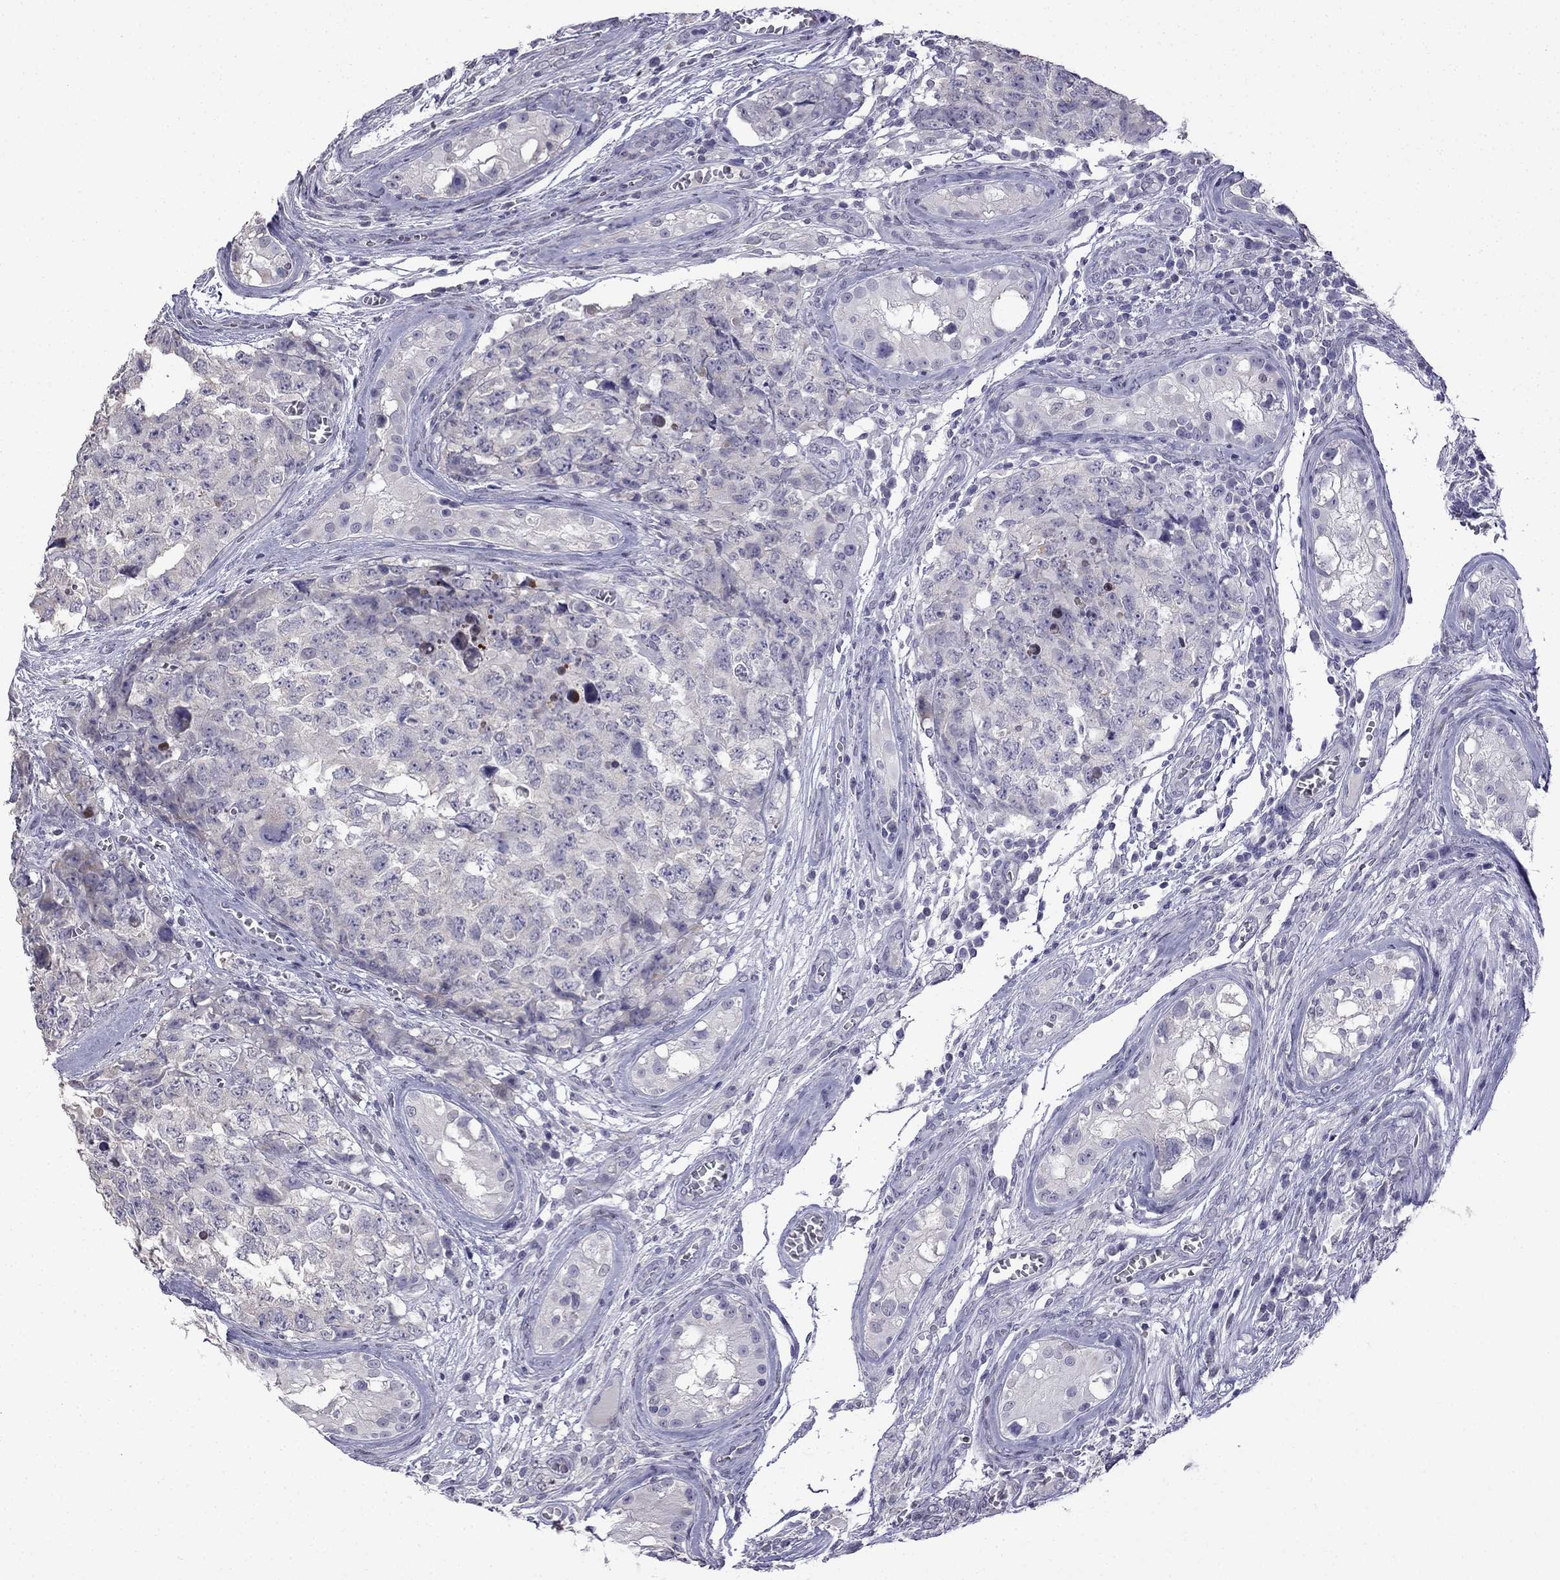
{"staining": {"intensity": "negative", "quantity": "none", "location": "none"}, "tissue": "testis cancer", "cell_type": "Tumor cells", "image_type": "cancer", "snomed": [{"axis": "morphology", "description": "Carcinoma, Embryonal, NOS"}, {"axis": "topography", "description": "Testis"}], "caption": "IHC of human testis embryonal carcinoma demonstrates no staining in tumor cells.", "gene": "CFAP70", "patient": {"sex": "male", "age": 23}}